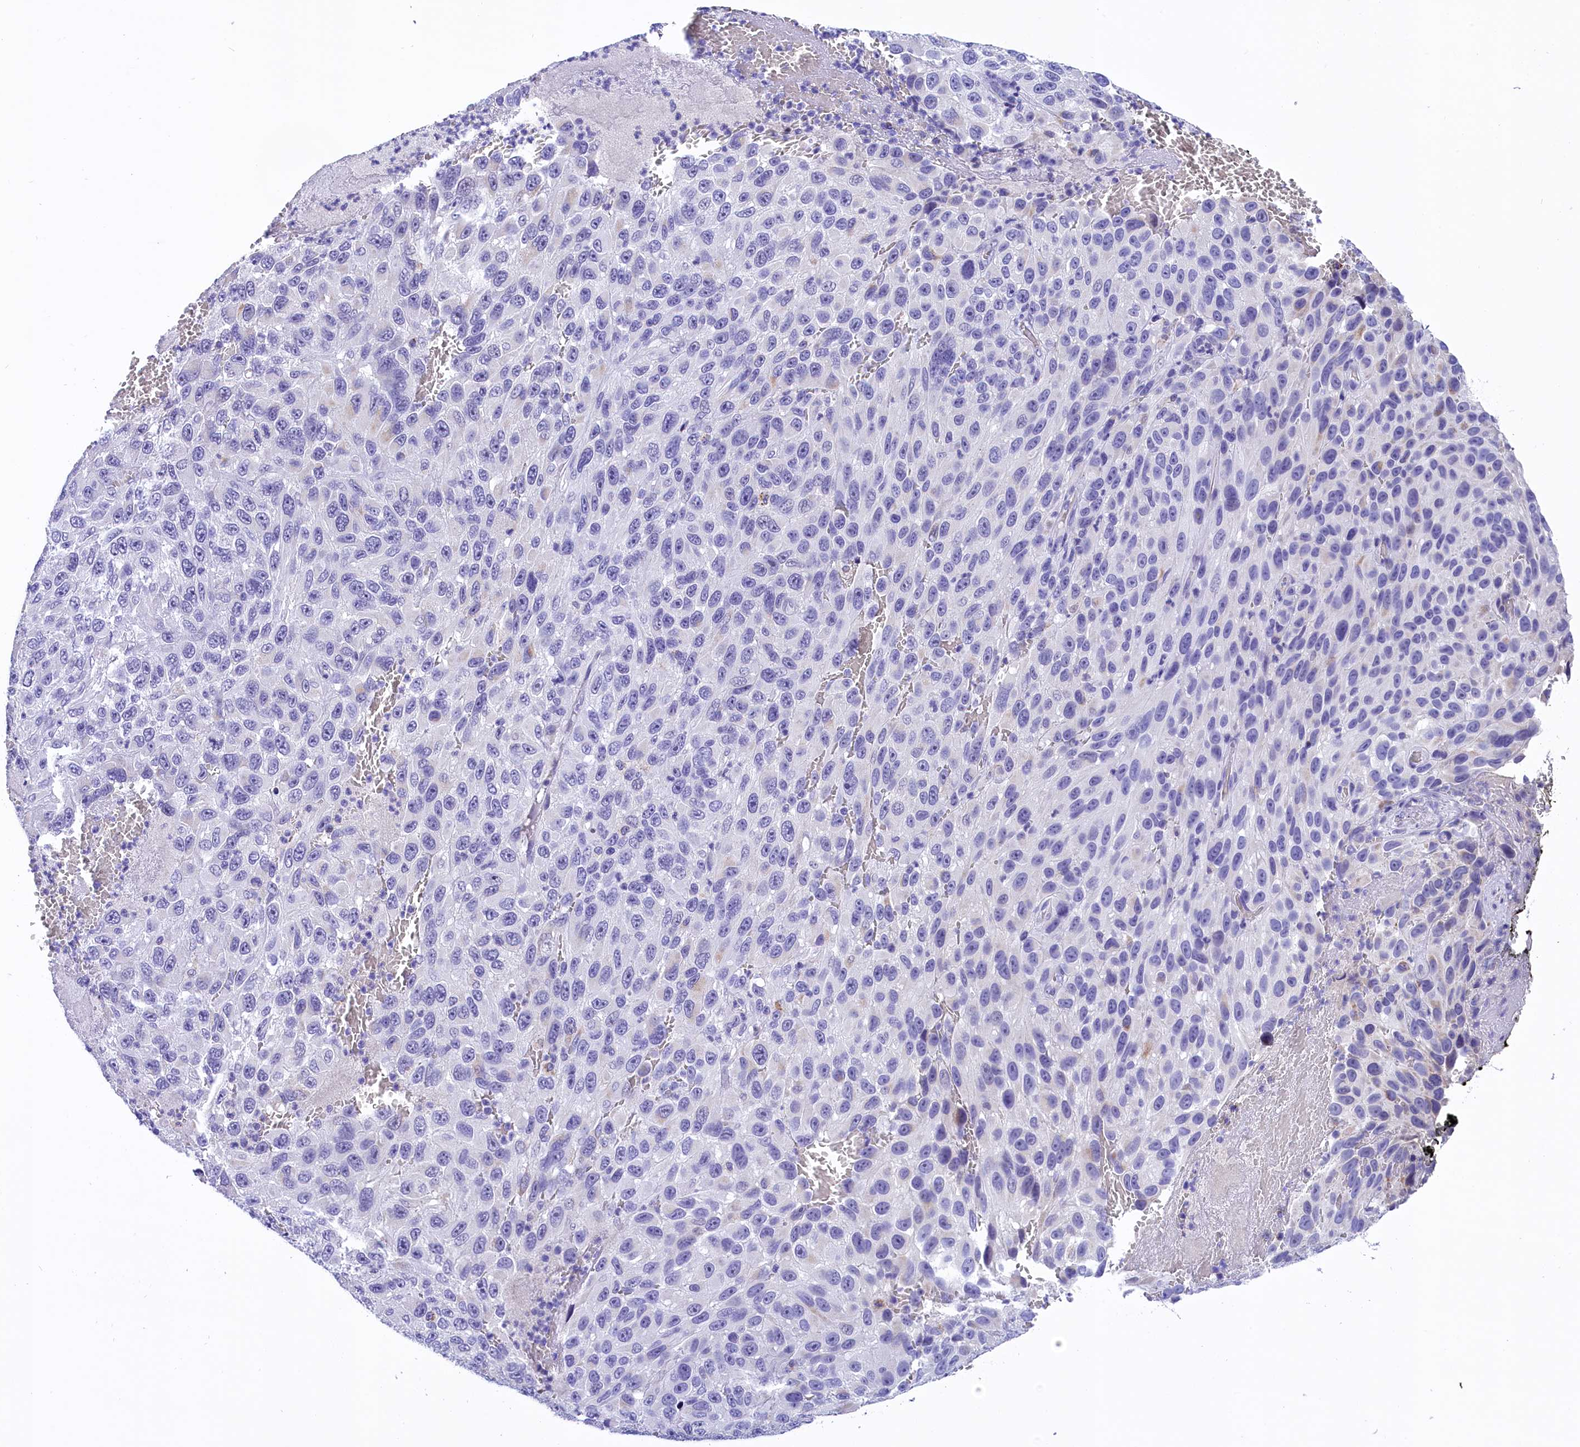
{"staining": {"intensity": "negative", "quantity": "none", "location": "none"}, "tissue": "melanoma", "cell_type": "Tumor cells", "image_type": "cancer", "snomed": [{"axis": "morphology", "description": "Normal tissue, NOS"}, {"axis": "morphology", "description": "Malignant melanoma, NOS"}, {"axis": "topography", "description": "Skin"}], "caption": "Malignant melanoma was stained to show a protein in brown. There is no significant expression in tumor cells. The staining is performed using DAB brown chromogen with nuclei counter-stained in using hematoxylin.", "gene": "ABAT", "patient": {"sex": "female", "age": 96}}